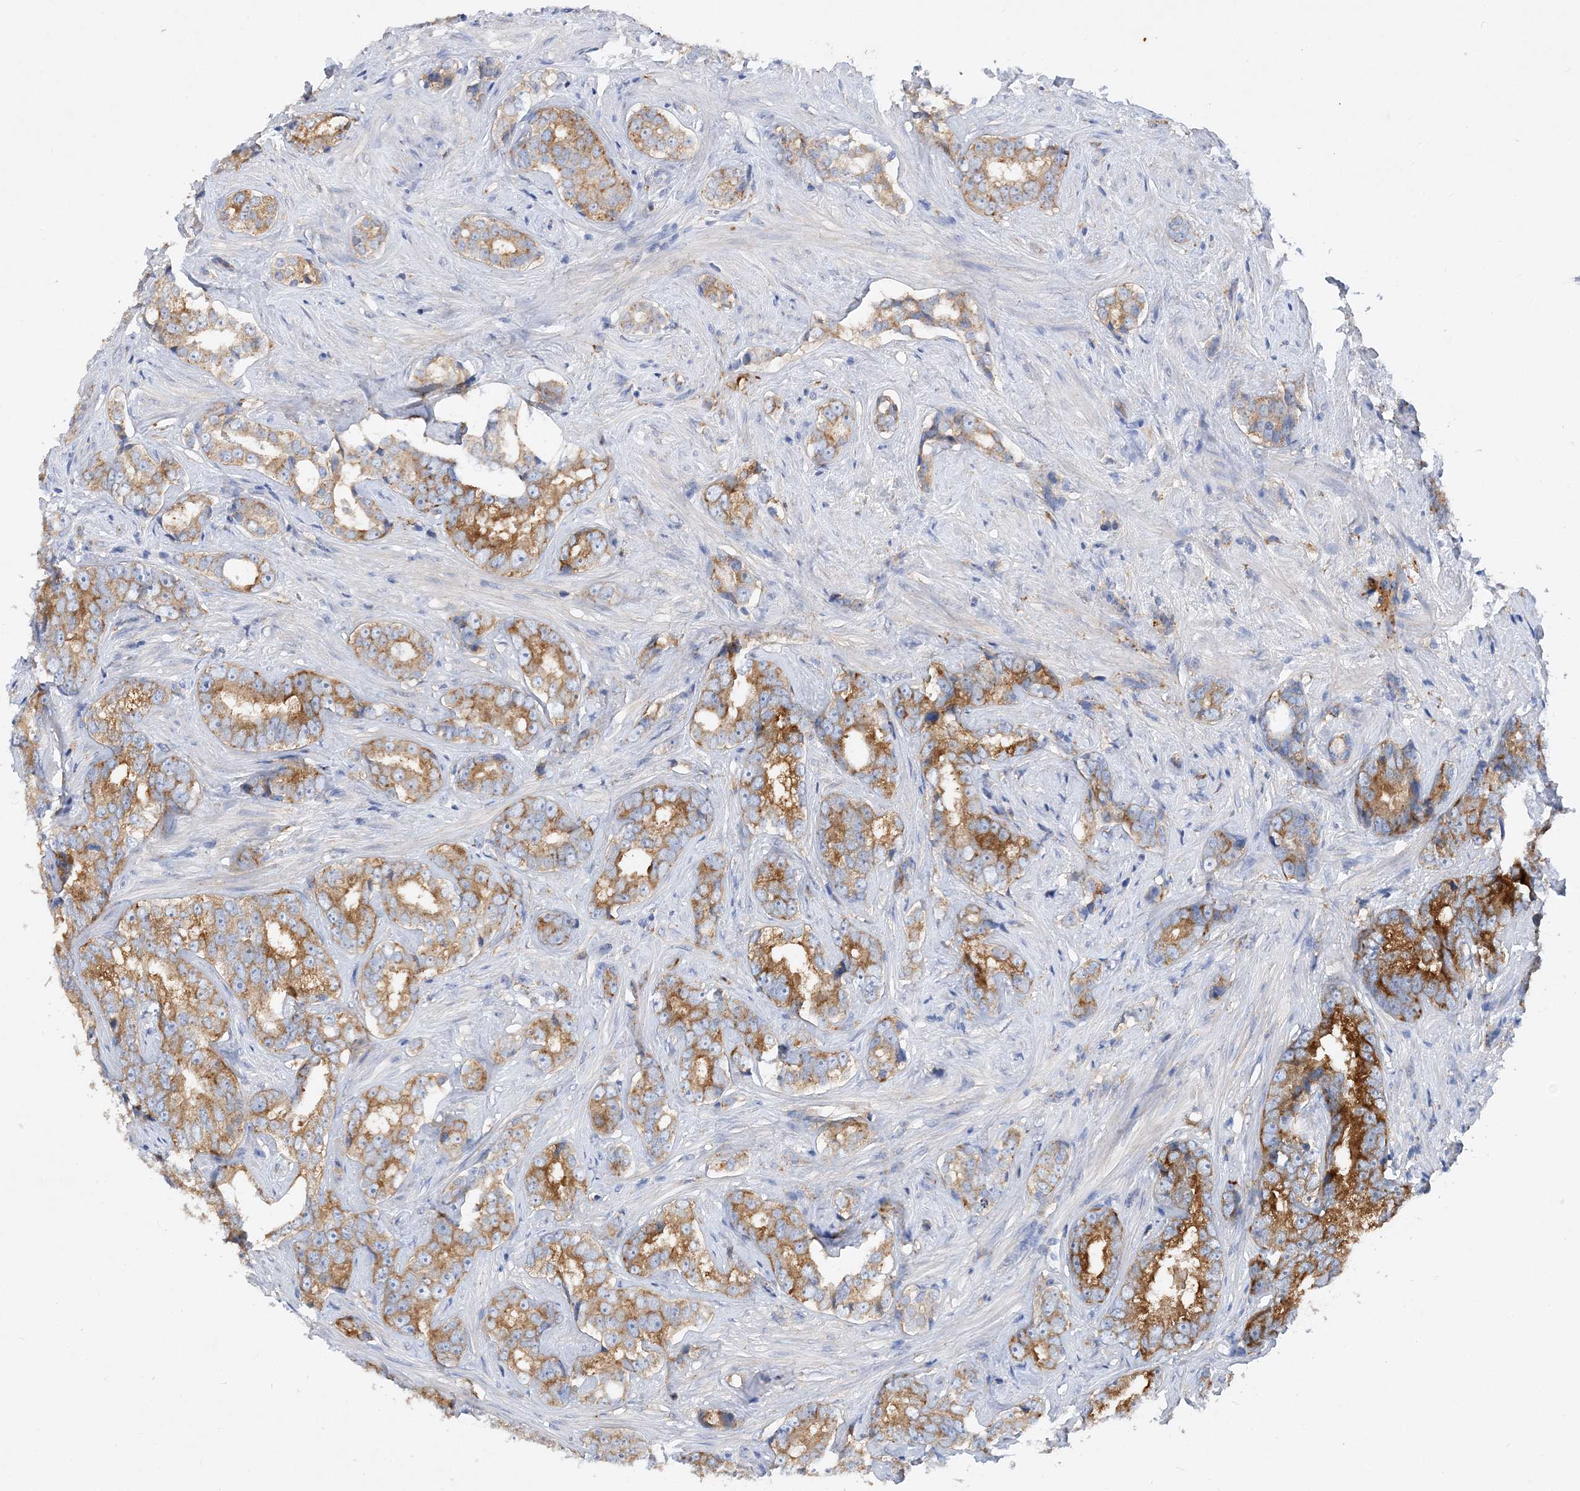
{"staining": {"intensity": "moderate", "quantity": ">75%", "location": "cytoplasmic/membranous"}, "tissue": "prostate cancer", "cell_type": "Tumor cells", "image_type": "cancer", "snomed": [{"axis": "morphology", "description": "Adenocarcinoma, High grade"}, {"axis": "topography", "description": "Prostate"}], "caption": "Immunohistochemical staining of human prostate cancer demonstrates medium levels of moderate cytoplasmic/membranous staining in approximately >75% of tumor cells.", "gene": "GRINA", "patient": {"sex": "male", "age": 66}}